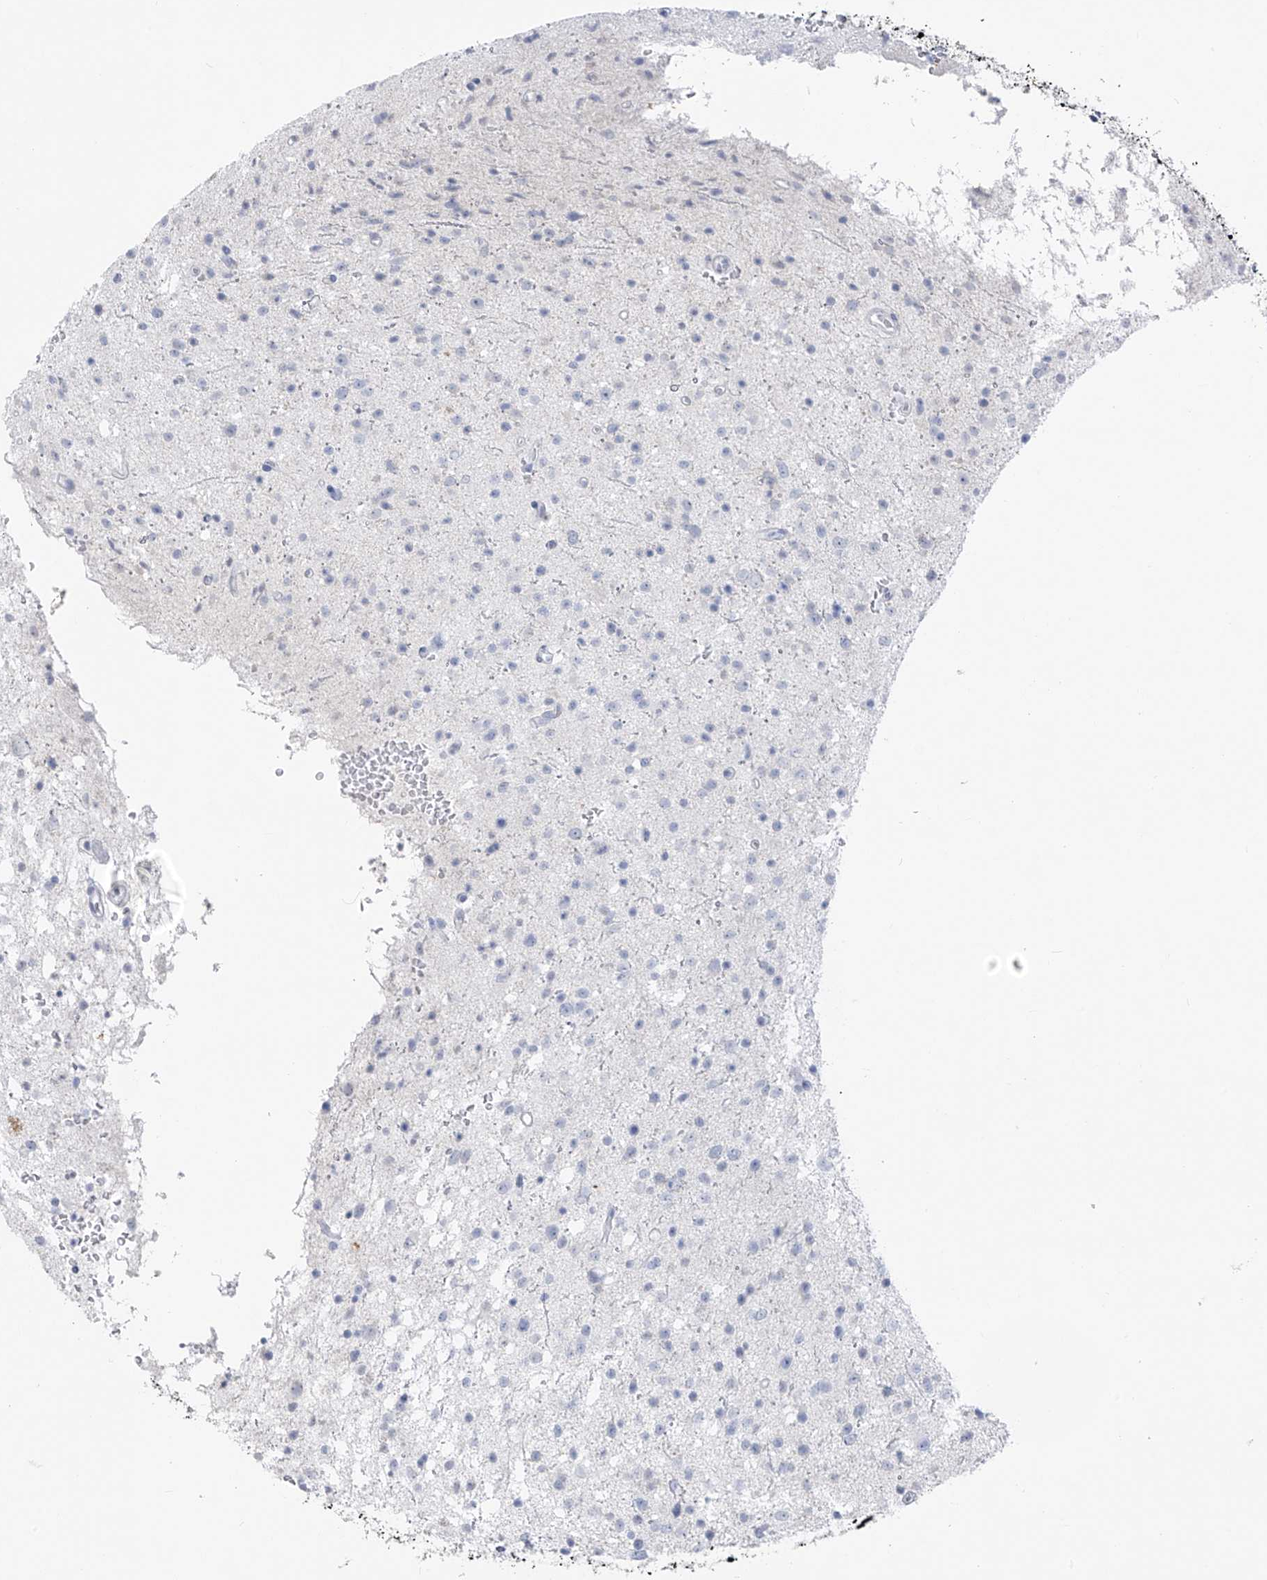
{"staining": {"intensity": "negative", "quantity": "none", "location": "none"}, "tissue": "glioma", "cell_type": "Tumor cells", "image_type": "cancer", "snomed": [{"axis": "morphology", "description": "Glioma, malignant, Low grade"}, {"axis": "topography", "description": "Brain"}], "caption": "Immunohistochemistry micrograph of neoplastic tissue: glioma stained with DAB (3,3'-diaminobenzidine) reveals no significant protein expression in tumor cells.", "gene": "CX3CR1", "patient": {"sex": "female", "age": 37}}